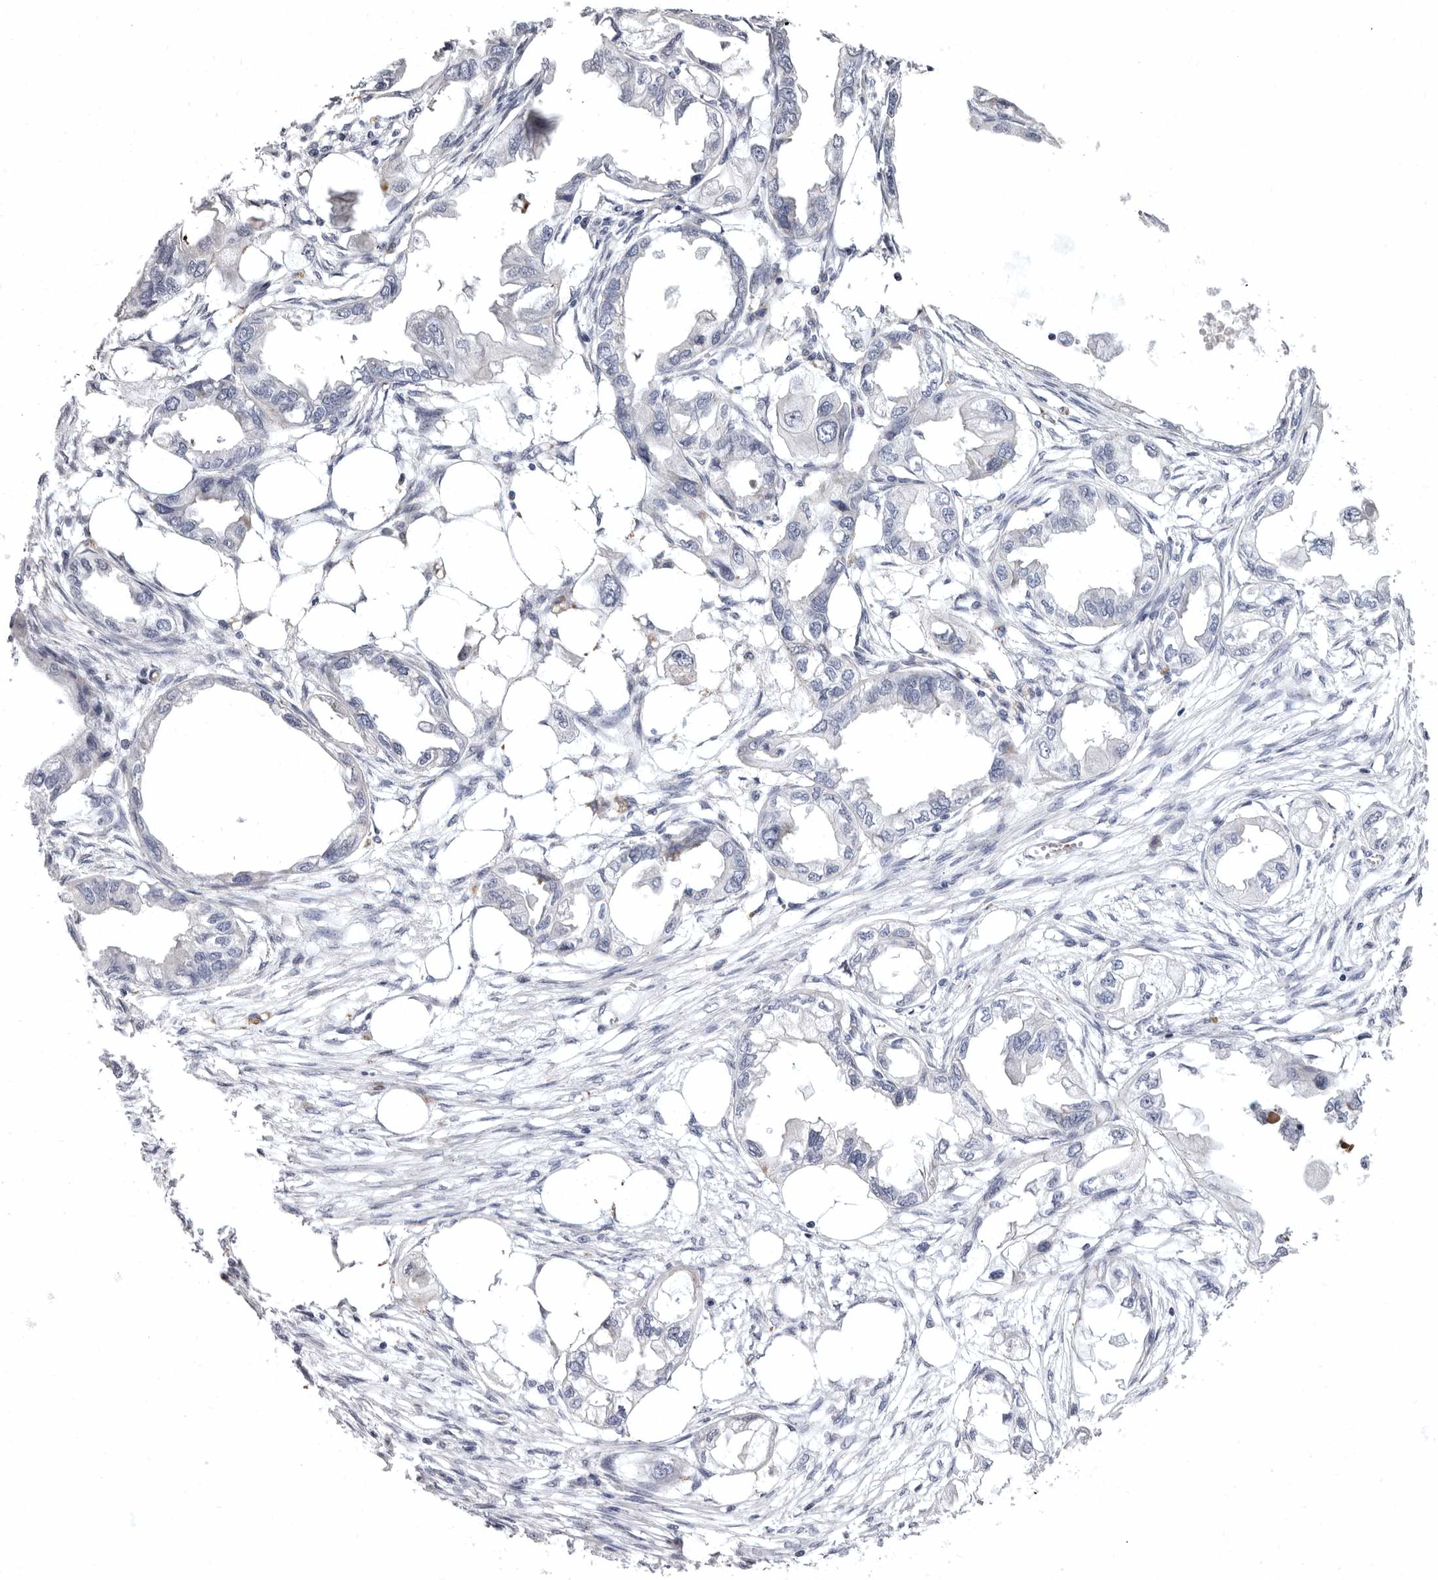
{"staining": {"intensity": "negative", "quantity": "none", "location": "none"}, "tissue": "endometrial cancer", "cell_type": "Tumor cells", "image_type": "cancer", "snomed": [{"axis": "morphology", "description": "Adenocarcinoma, NOS"}, {"axis": "morphology", "description": "Adenocarcinoma, metastatic, NOS"}, {"axis": "topography", "description": "Adipose tissue"}, {"axis": "topography", "description": "Endometrium"}], "caption": "Tumor cells are negative for brown protein staining in metastatic adenocarcinoma (endometrial).", "gene": "AIDA", "patient": {"sex": "female", "age": 67}}